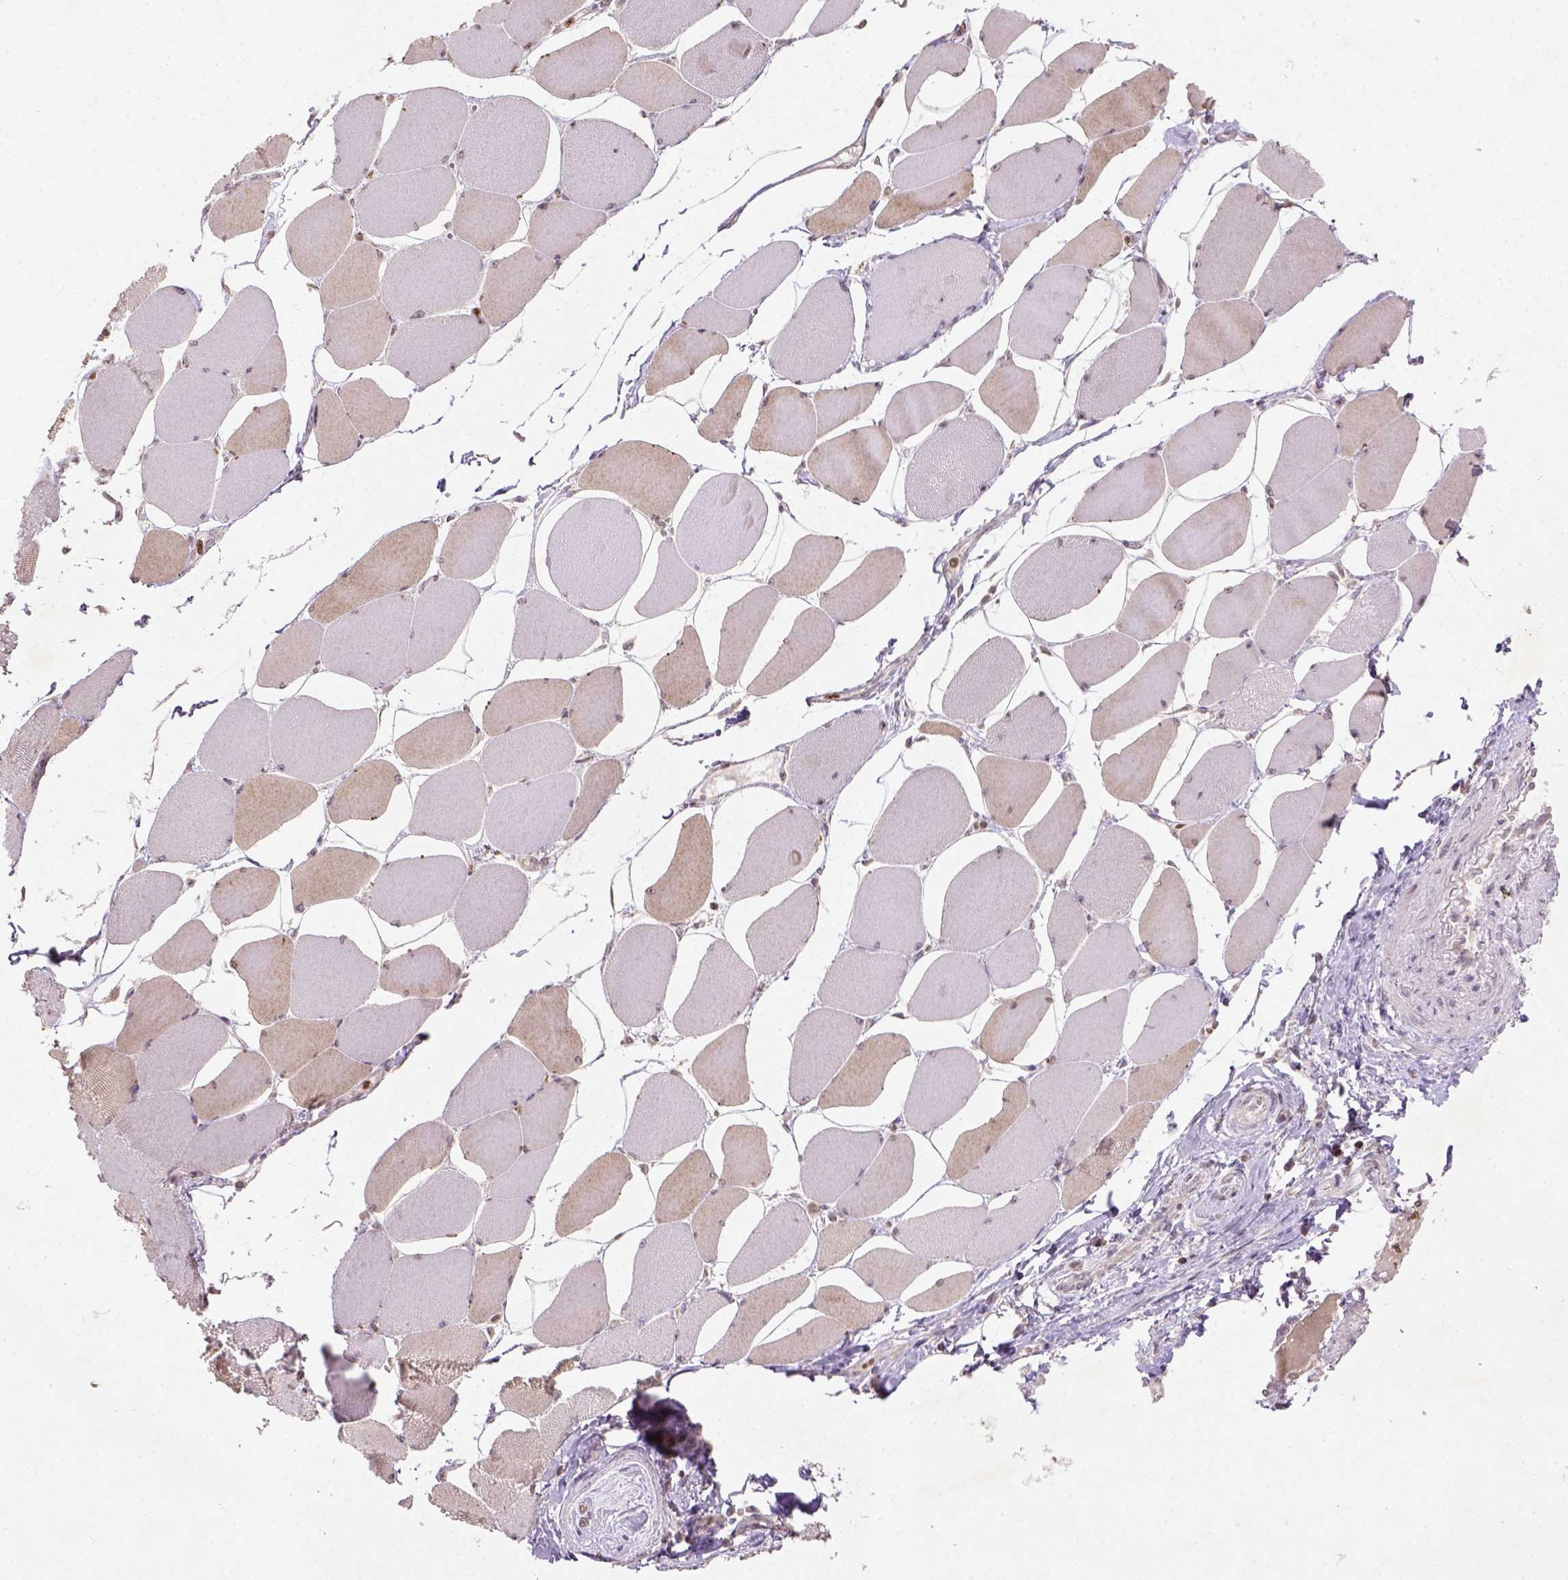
{"staining": {"intensity": "moderate", "quantity": "25%-75%", "location": "cytoplasmic/membranous"}, "tissue": "skeletal muscle", "cell_type": "Myocytes", "image_type": "normal", "snomed": [{"axis": "morphology", "description": "Normal tissue, NOS"}, {"axis": "topography", "description": "Skeletal muscle"}], "caption": "DAB immunohistochemical staining of normal human skeletal muscle exhibits moderate cytoplasmic/membranous protein staining in approximately 25%-75% of myocytes. (DAB = brown stain, brightfield microscopy at high magnification).", "gene": "NUDT3", "patient": {"sex": "female", "age": 75}}